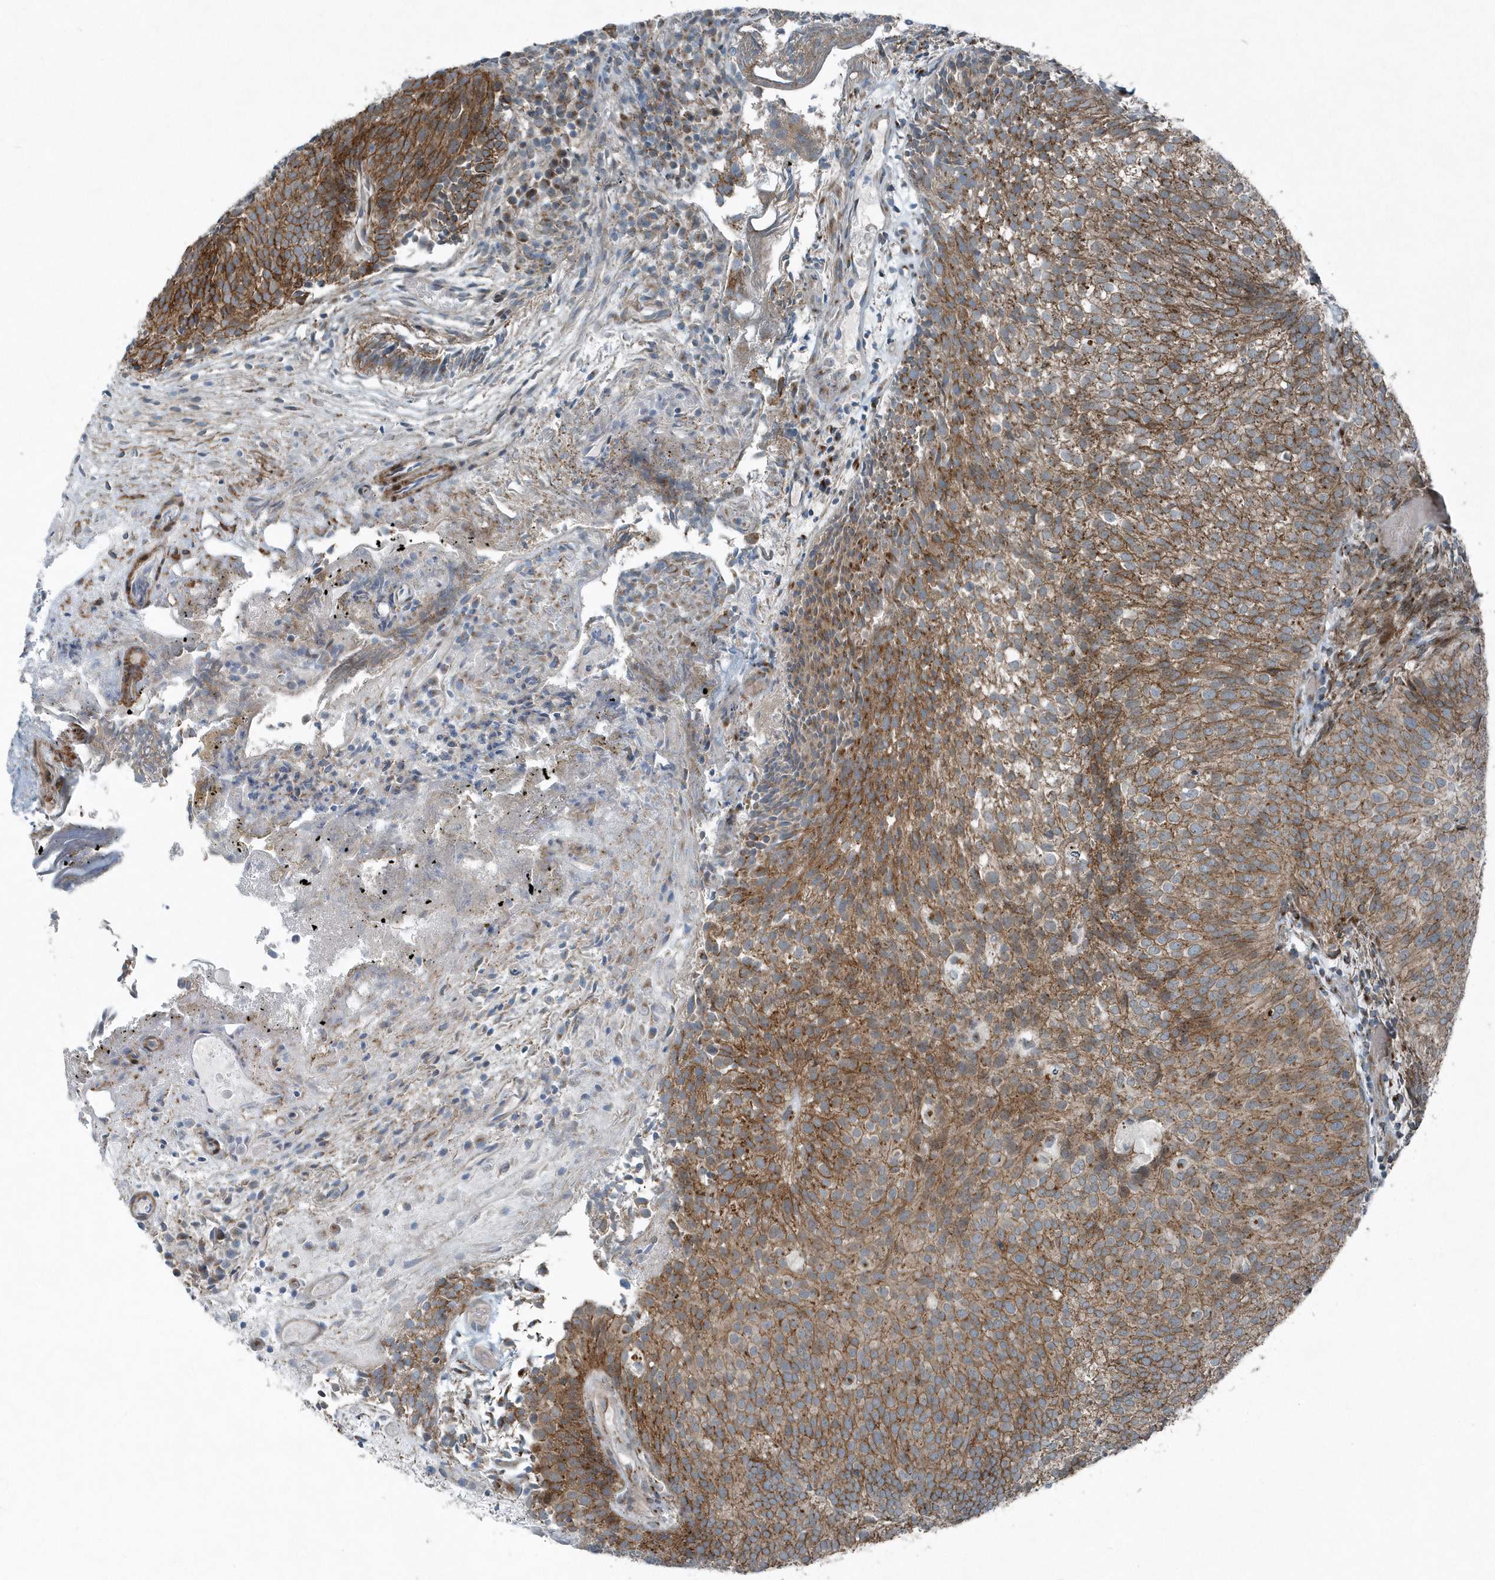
{"staining": {"intensity": "strong", "quantity": ">75%", "location": "cytoplasmic/membranous"}, "tissue": "urothelial cancer", "cell_type": "Tumor cells", "image_type": "cancer", "snomed": [{"axis": "morphology", "description": "Urothelial carcinoma, Low grade"}, {"axis": "topography", "description": "Urinary bladder"}], "caption": "A high amount of strong cytoplasmic/membranous staining is present in about >75% of tumor cells in urothelial cancer tissue.", "gene": "GCC2", "patient": {"sex": "male", "age": 86}}